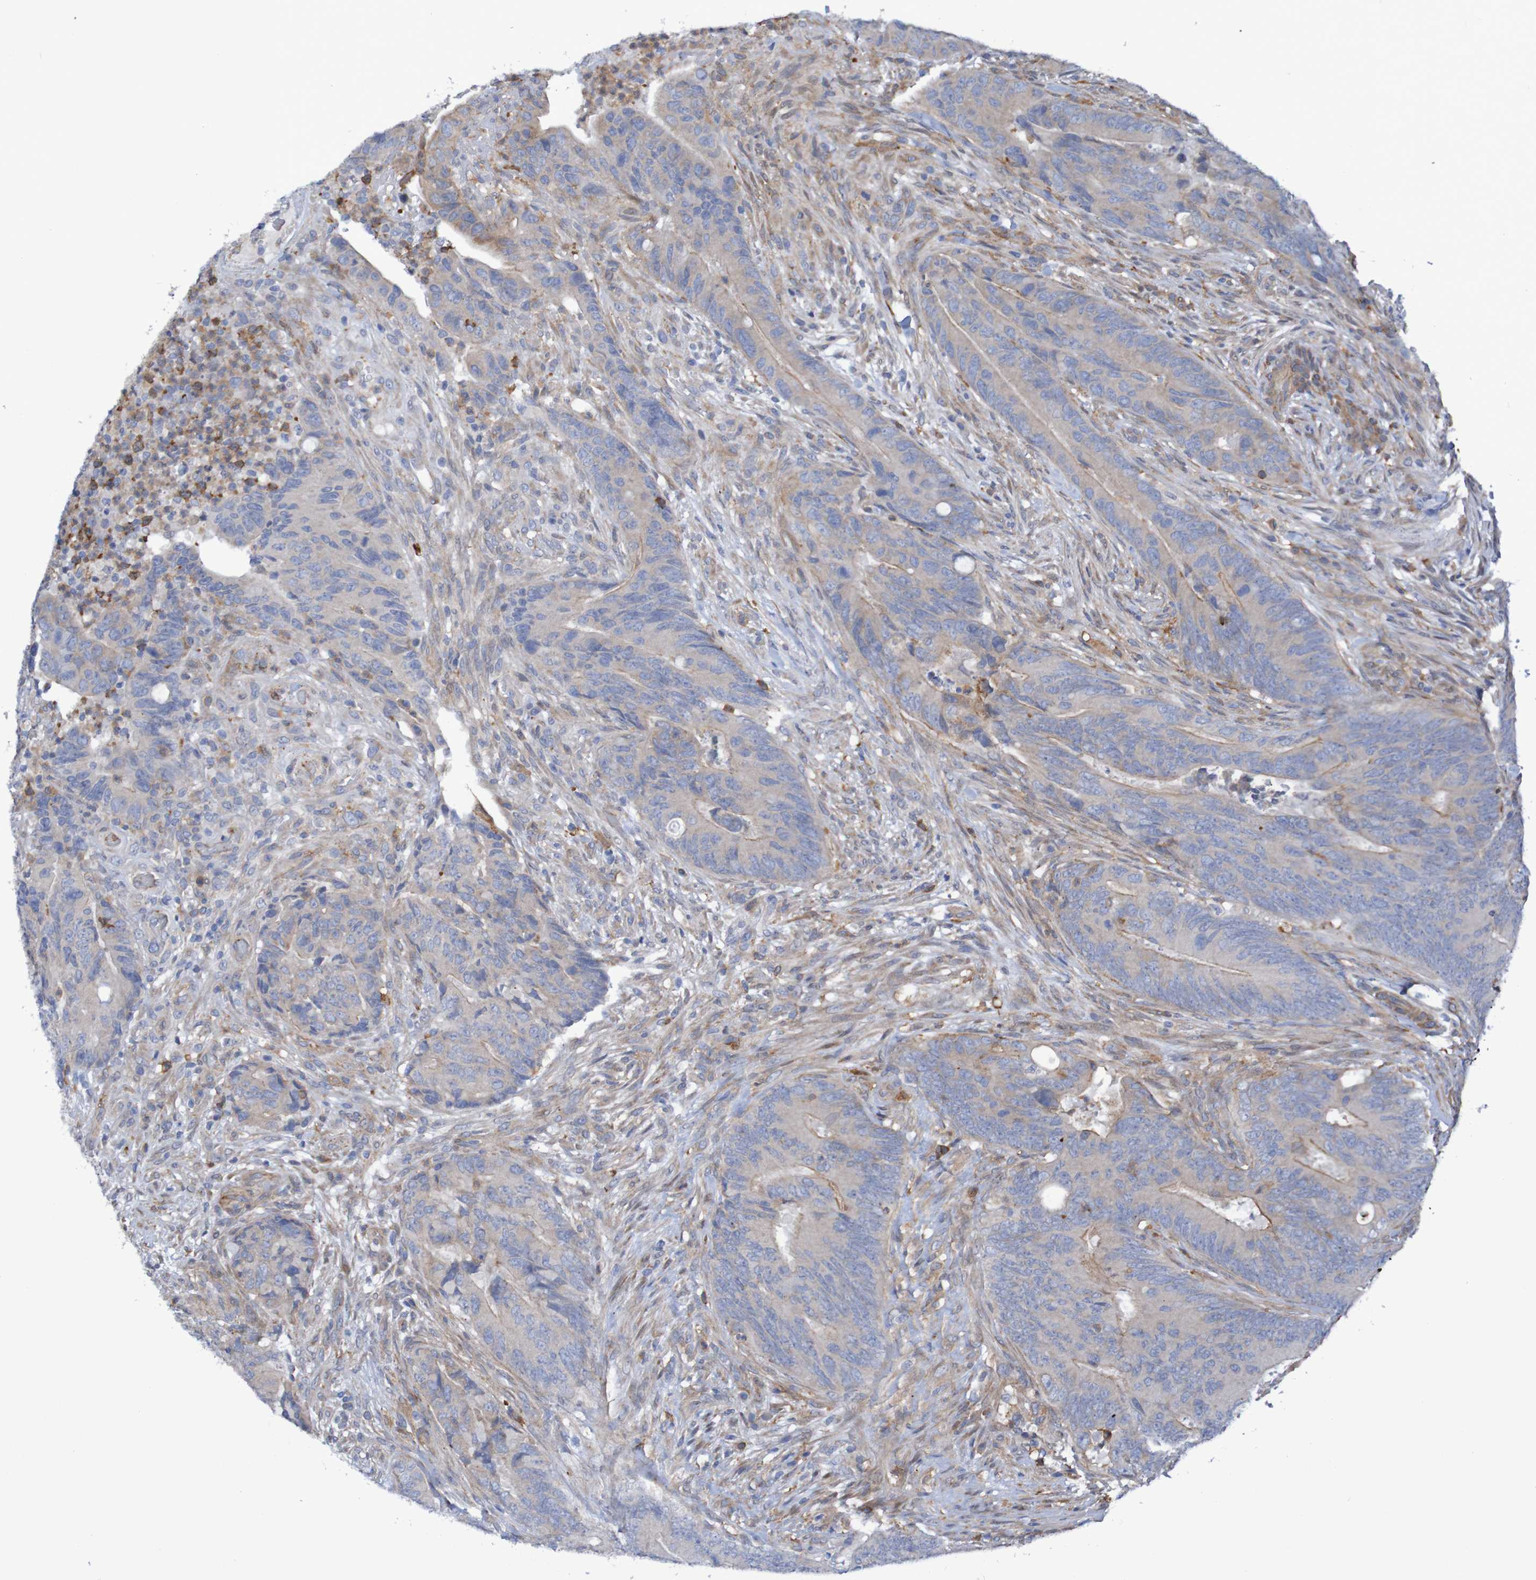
{"staining": {"intensity": "weak", "quantity": "<25%", "location": "cytoplasmic/membranous"}, "tissue": "colorectal cancer", "cell_type": "Tumor cells", "image_type": "cancer", "snomed": [{"axis": "morphology", "description": "Normal tissue, NOS"}, {"axis": "morphology", "description": "Adenocarcinoma, NOS"}, {"axis": "topography", "description": "Colon"}], "caption": "Tumor cells are negative for brown protein staining in colorectal adenocarcinoma.", "gene": "SCRG1", "patient": {"sex": "male", "age": 56}}